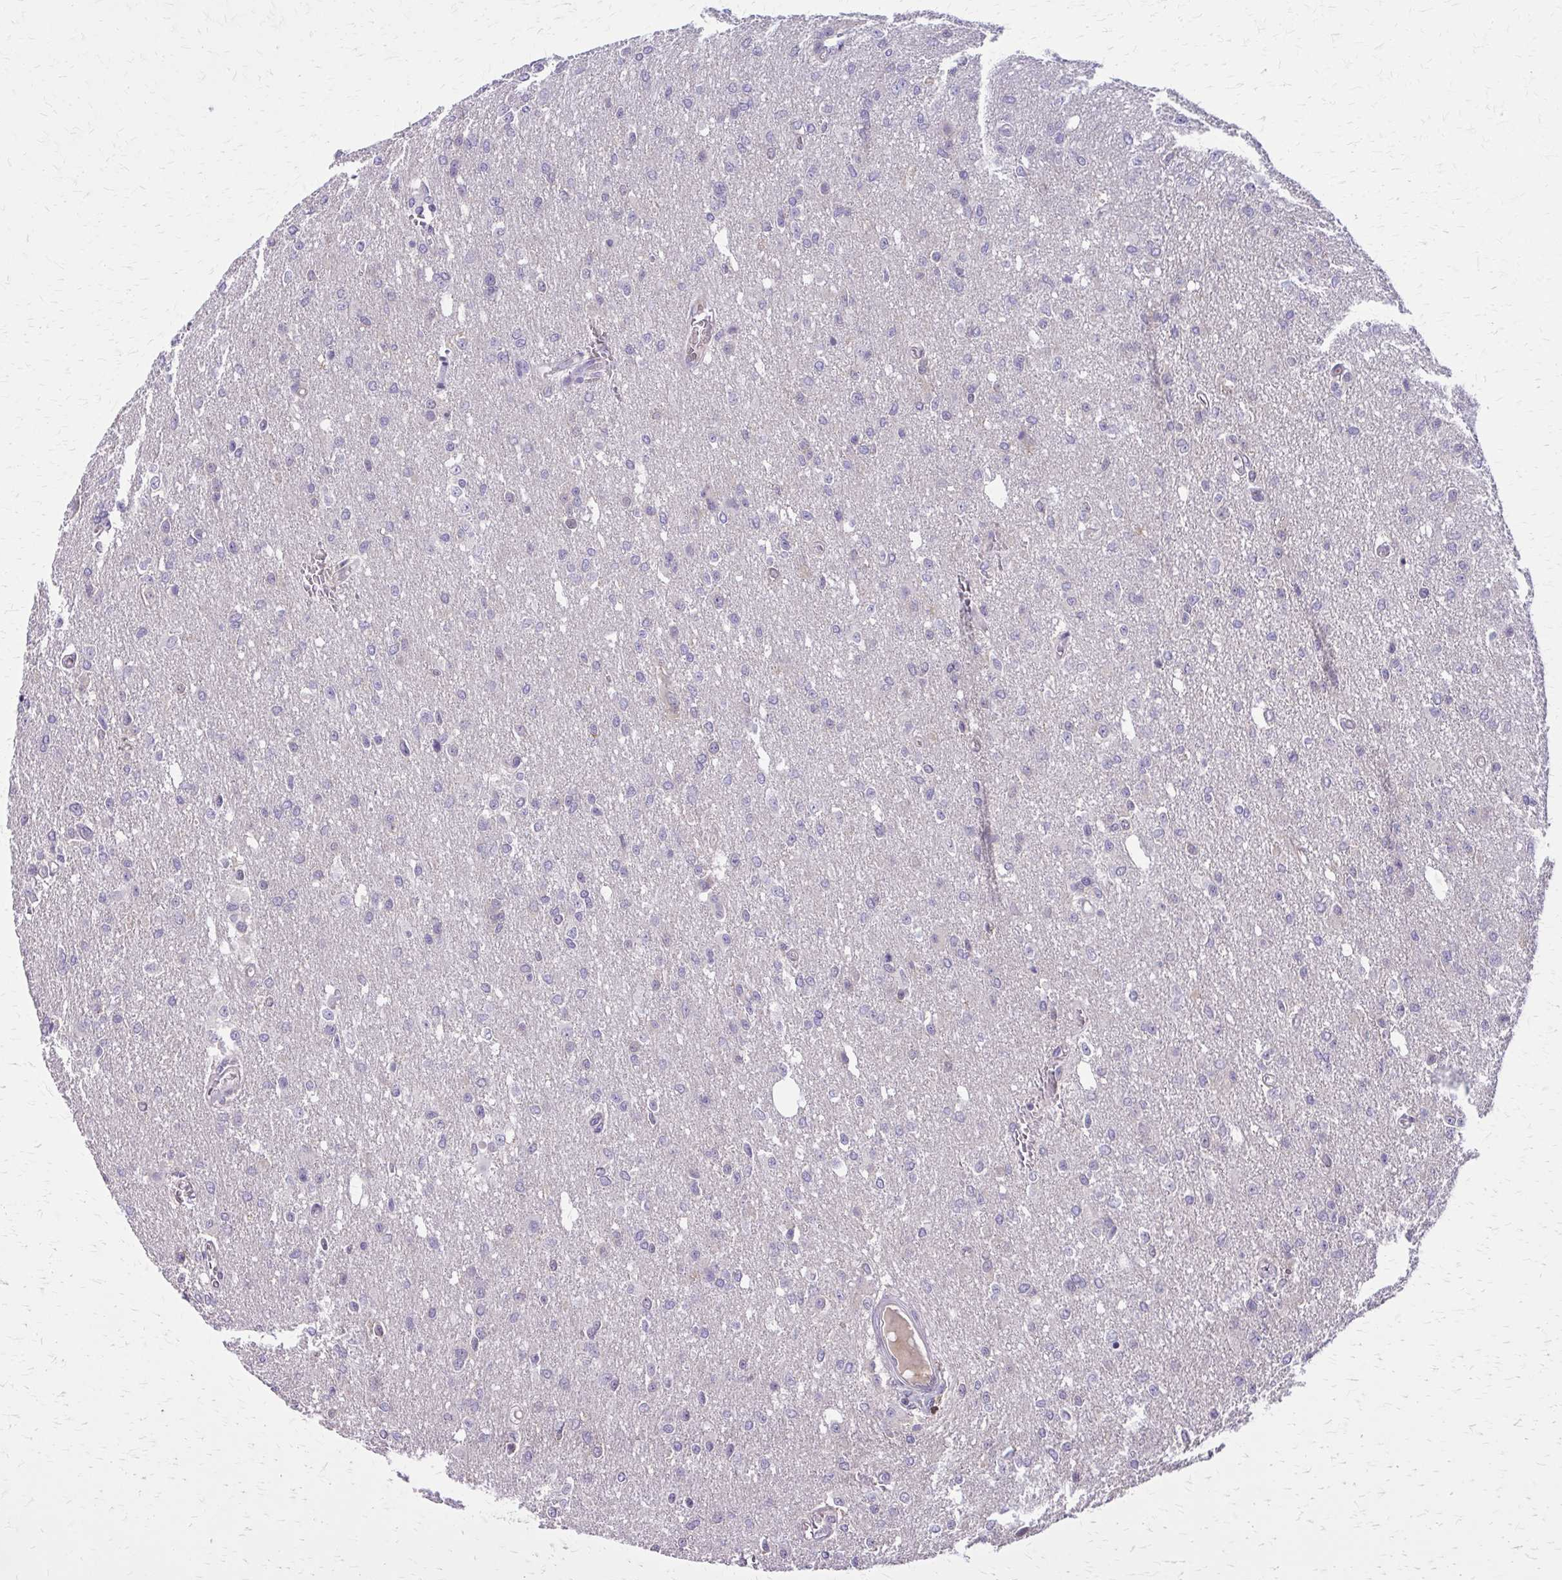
{"staining": {"intensity": "negative", "quantity": "none", "location": "none"}, "tissue": "glioma", "cell_type": "Tumor cells", "image_type": "cancer", "snomed": [{"axis": "morphology", "description": "Glioma, malignant, Low grade"}, {"axis": "topography", "description": "Brain"}], "caption": "Tumor cells show no significant expression in low-grade glioma (malignant).", "gene": "NRBF2", "patient": {"sex": "male", "age": 26}}